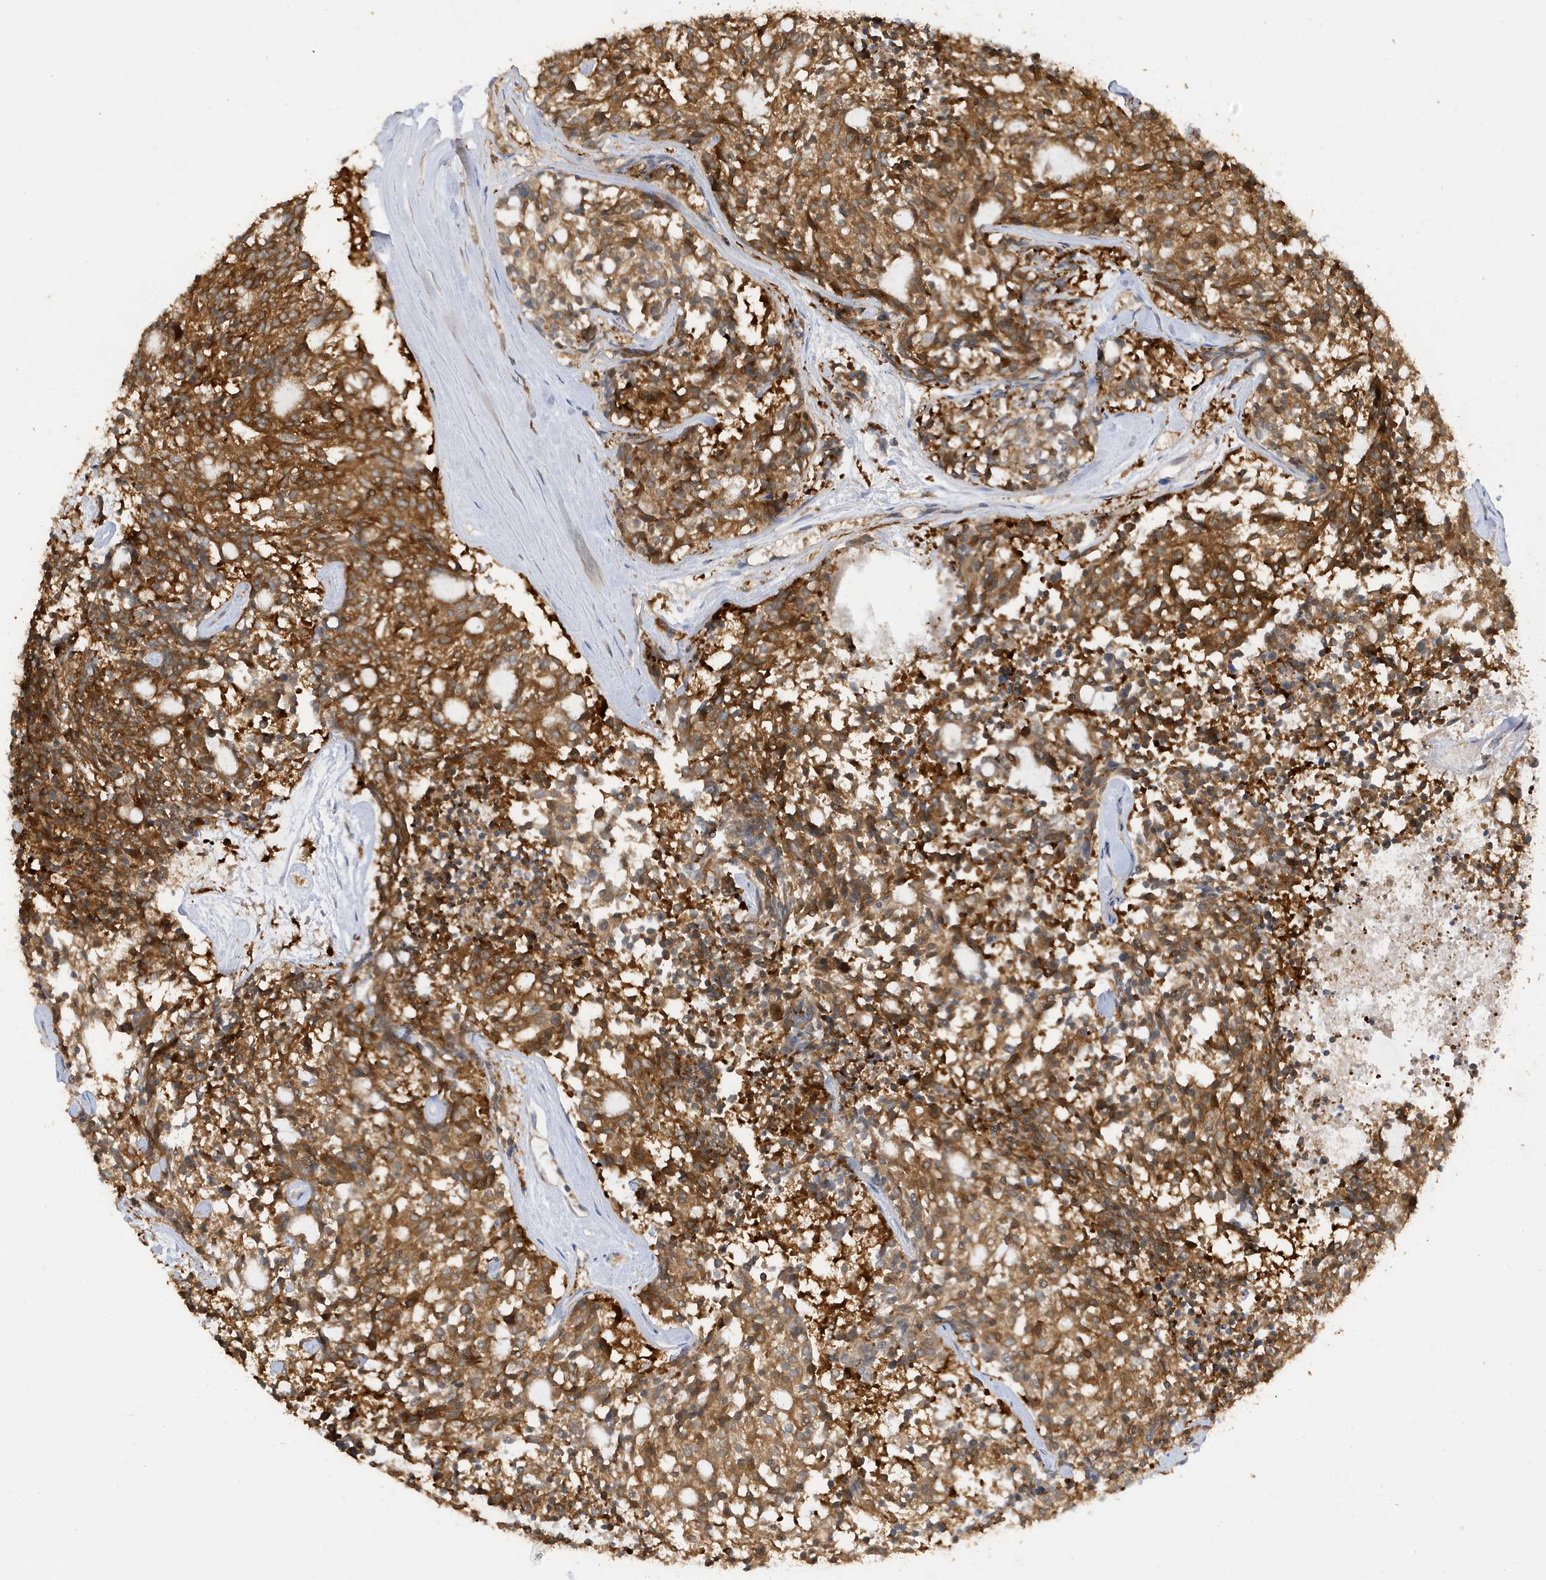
{"staining": {"intensity": "strong", "quantity": ">75%", "location": "cytoplasmic/membranous"}, "tissue": "carcinoid", "cell_type": "Tumor cells", "image_type": "cancer", "snomed": [{"axis": "morphology", "description": "Carcinoid, malignant, NOS"}, {"axis": "topography", "description": "Pancreas"}], "caption": "Human carcinoid stained with a brown dye shows strong cytoplasmic/membranous positive staining in approximately >75% of tumor cells.", "gene": "PHACTR2", "patient": {"sex": "female", "age": 54}}